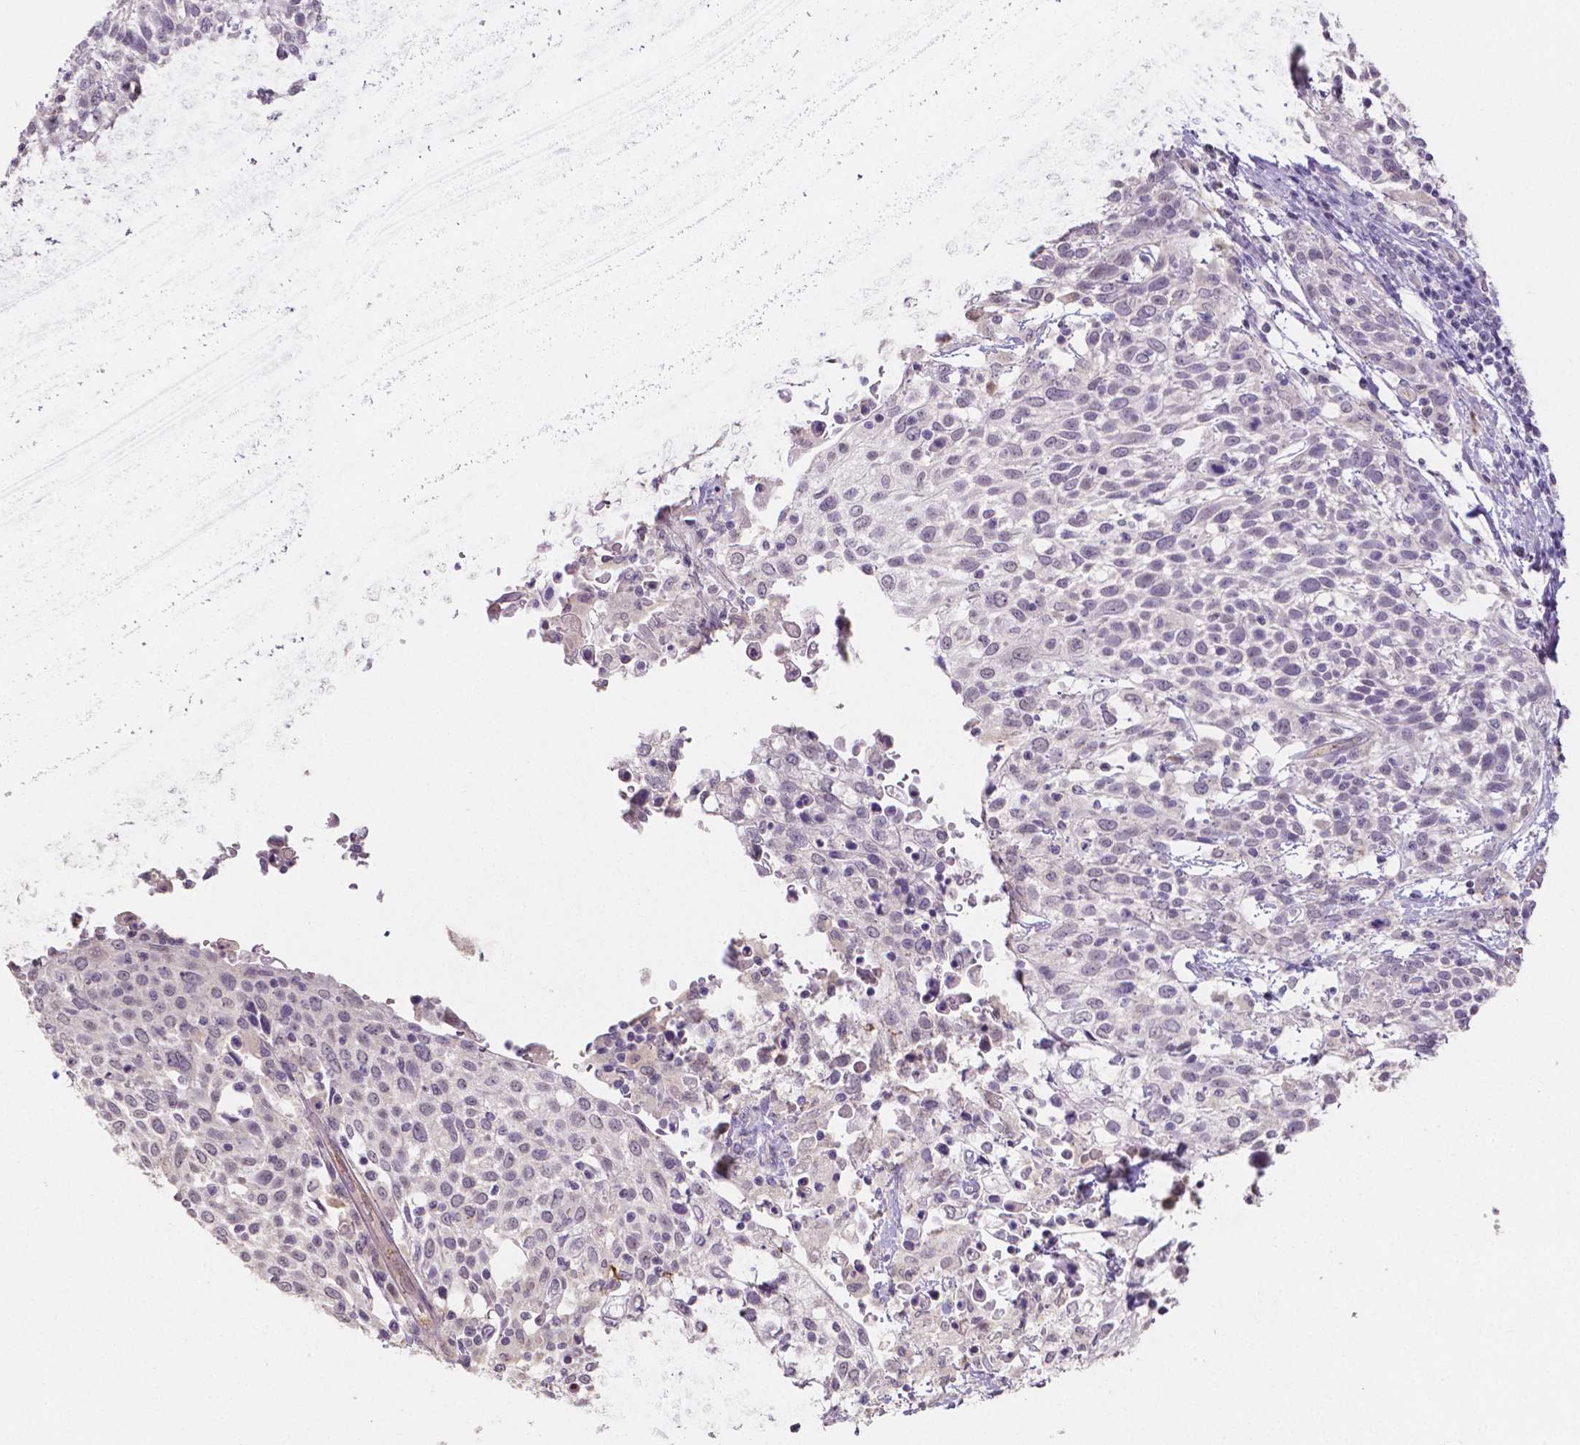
{"staining": {"intensity": "negative", "quantity": "none", "location": "none"}, "tissue": "cervical cancer", "cell_type": "Tumor cells", "image_type": "cancer", "snomed": [{"axis": "morphology", "description": "Squamous cell carcinoma, NOS"}, {"axis": "topography", "description": "Cervix"}], "caption": "This histopathology image is of cervical cancer (squamous cell carcinoma) stained with IHC to label a protein in brown with the nuclei are counter-stained blue. There is no staining in tumor cells.", "gene": "ELAVL2", "patient": {"sex": "female", "age": 61}}